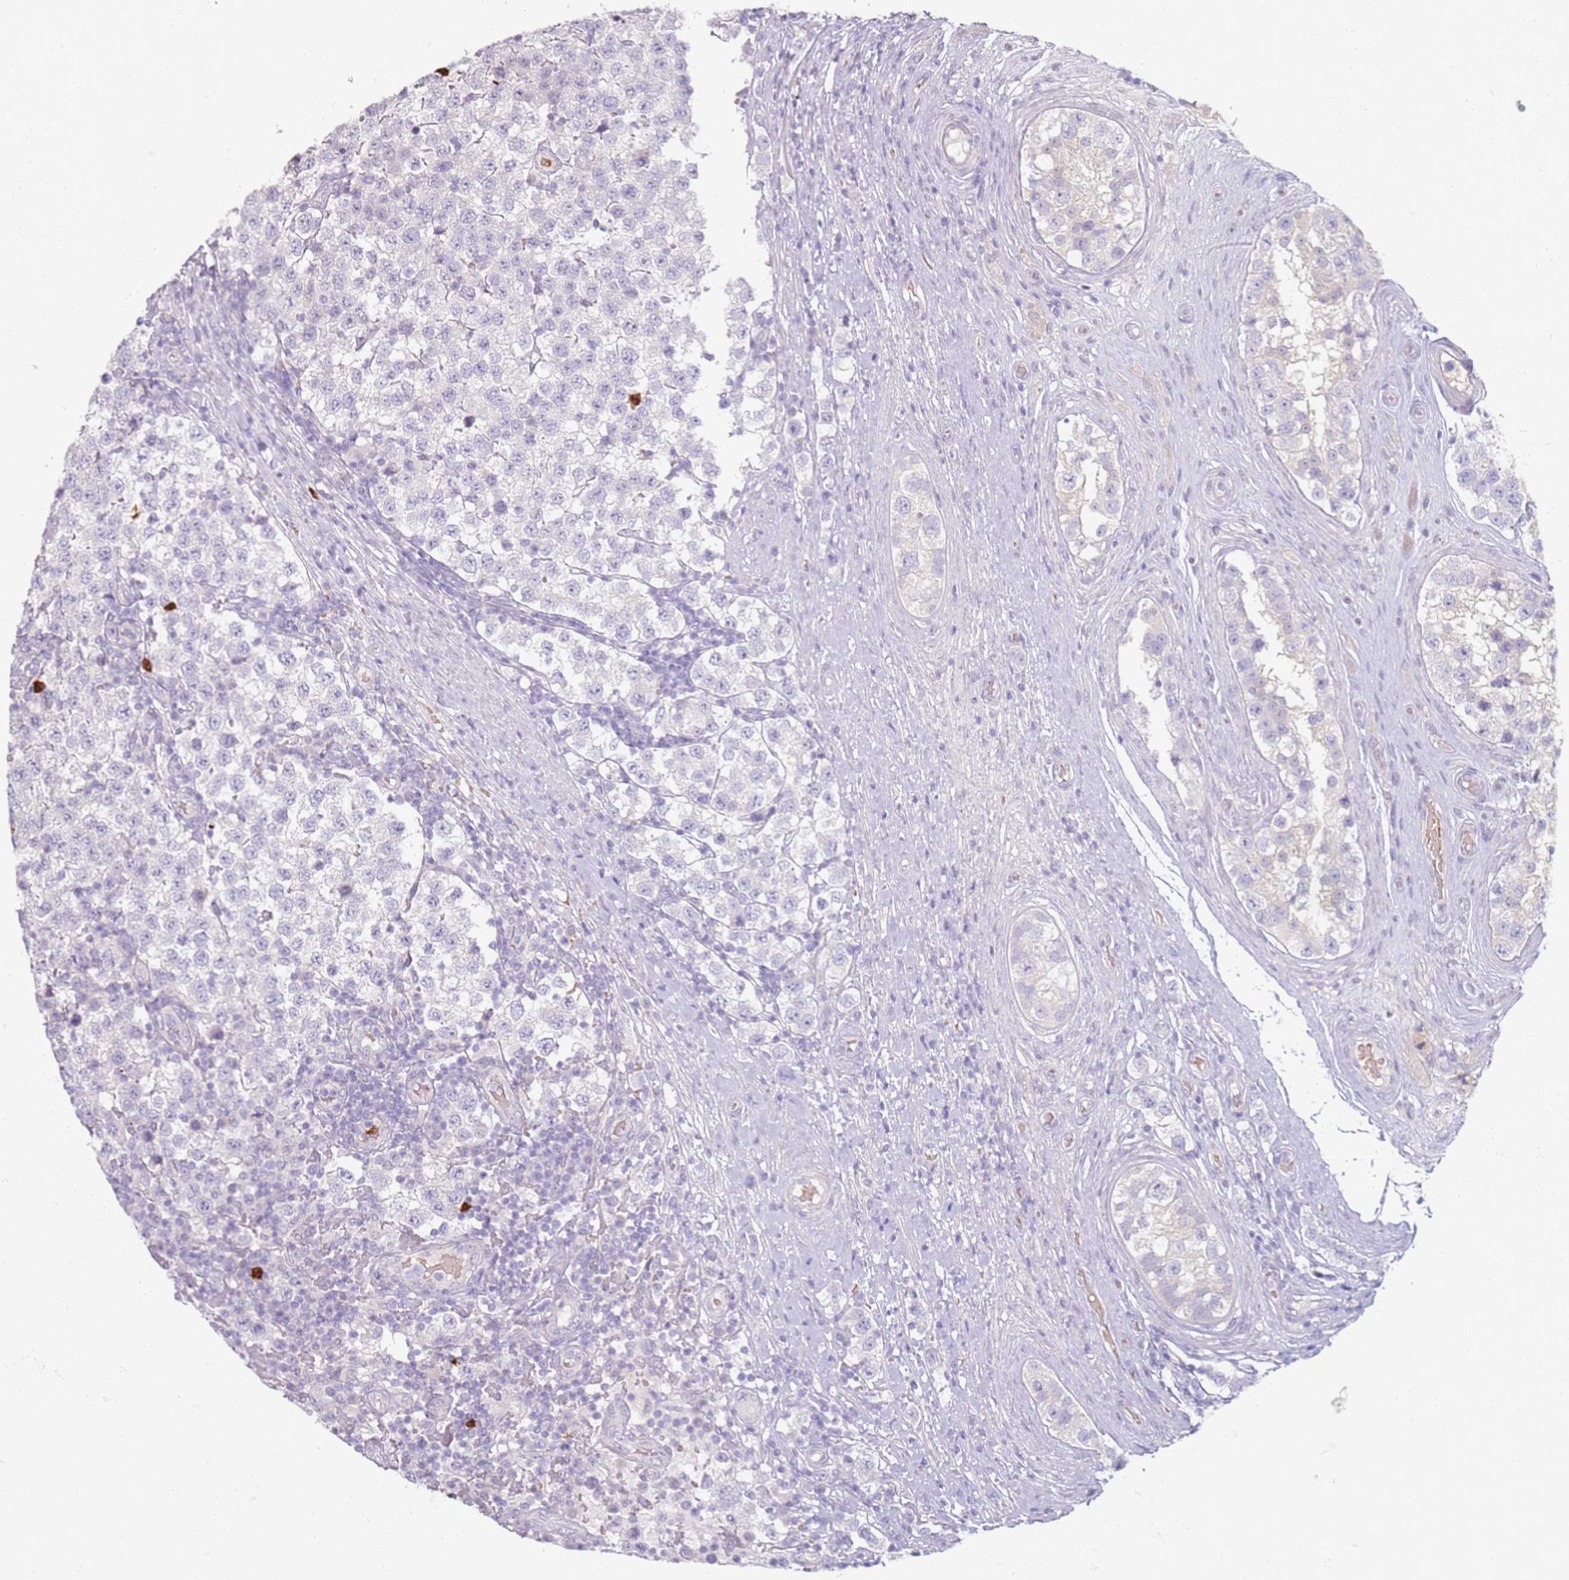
{"staining": {"intensity": "negative", "quantity": "none", "location": "none"}, "tissue": "testis cancer", "cell_type": "Tumor cells", "image_type": "cancer", "snomed": [{"axis": "morphology", "description": "Seminoma, NOS"}, {"axis": "topography", "description": "Testis"}], "caption": "Tumor cells are negative for brown protein staining in testis cancer.", "gene": "CD40LG", "patient": {"sex": "male", "age": 34}}